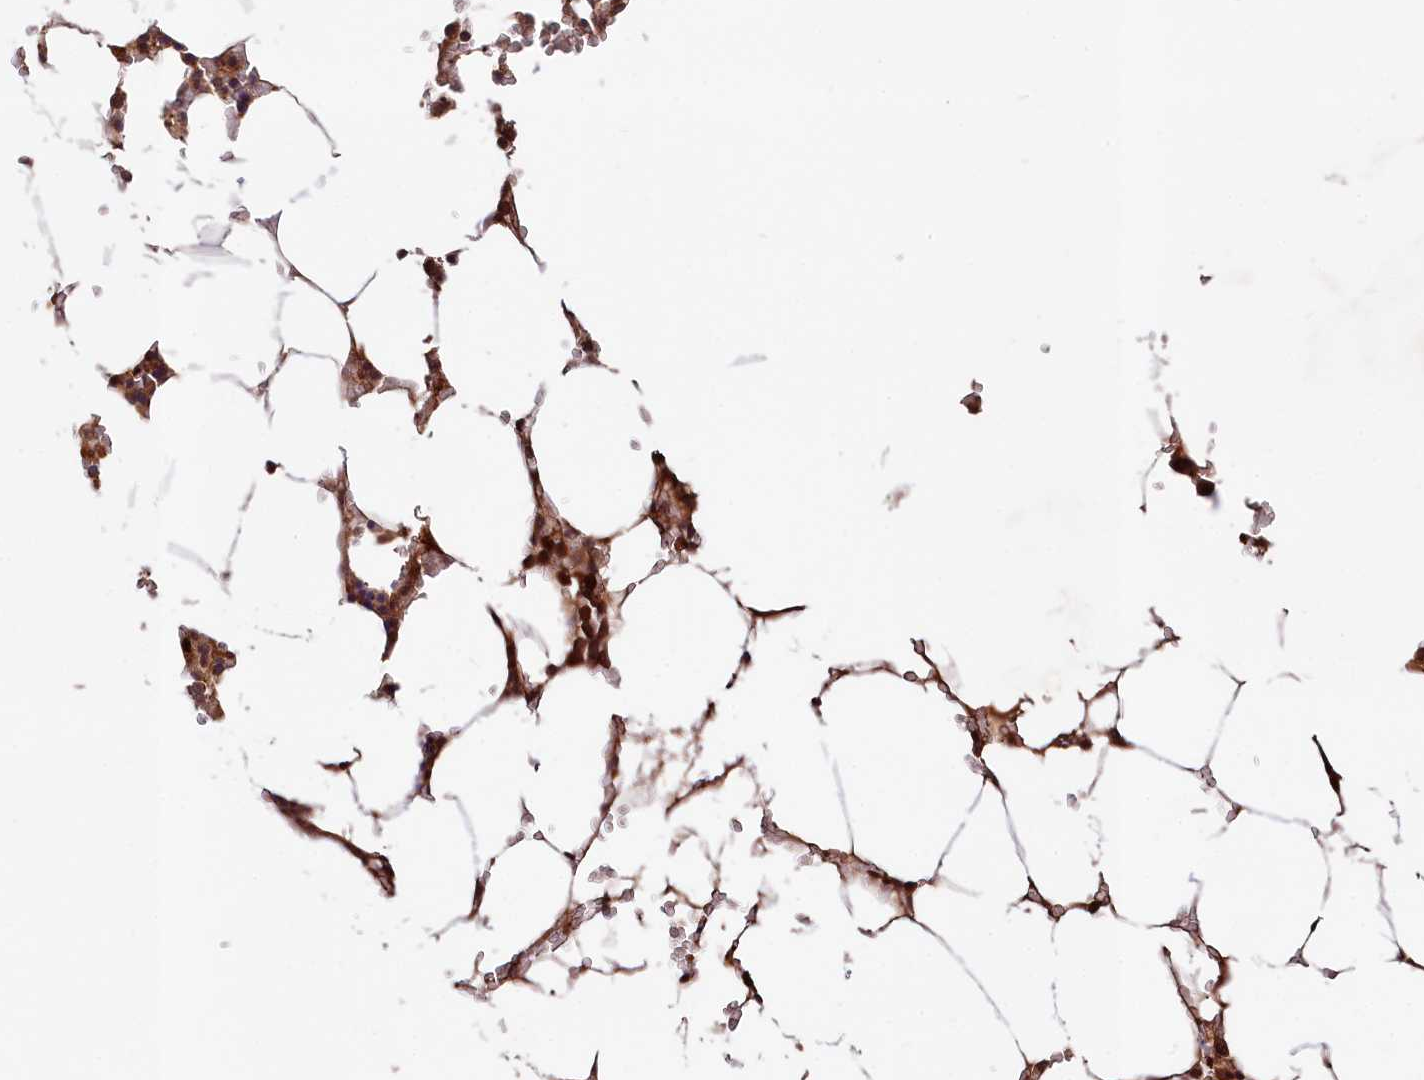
{"staining": {"intensity": "moderate", "quantity": ">75%", "location": "cytoplasmic/membranous"}, "tissue": "bone marrow", "cell_type": "Hematopoietic cells", "image_type": "normal", "snomed": [{"axis": "morphology", "description": "Normal tissue, NOS"}, {"axis": "topography", "description": "Bone marrow"}], "caption": "Immunohistochemical staining of normal human bone marrow exhibits >75% levels of moderate cytoplasmic/membranous protein expression in about >75% of hematopoietic cells. (brown staining indicates protein expression, while blue staining denotes nuclei).", "gene": "NEDD1", "patient": {"sex": "male", "age": 70}}